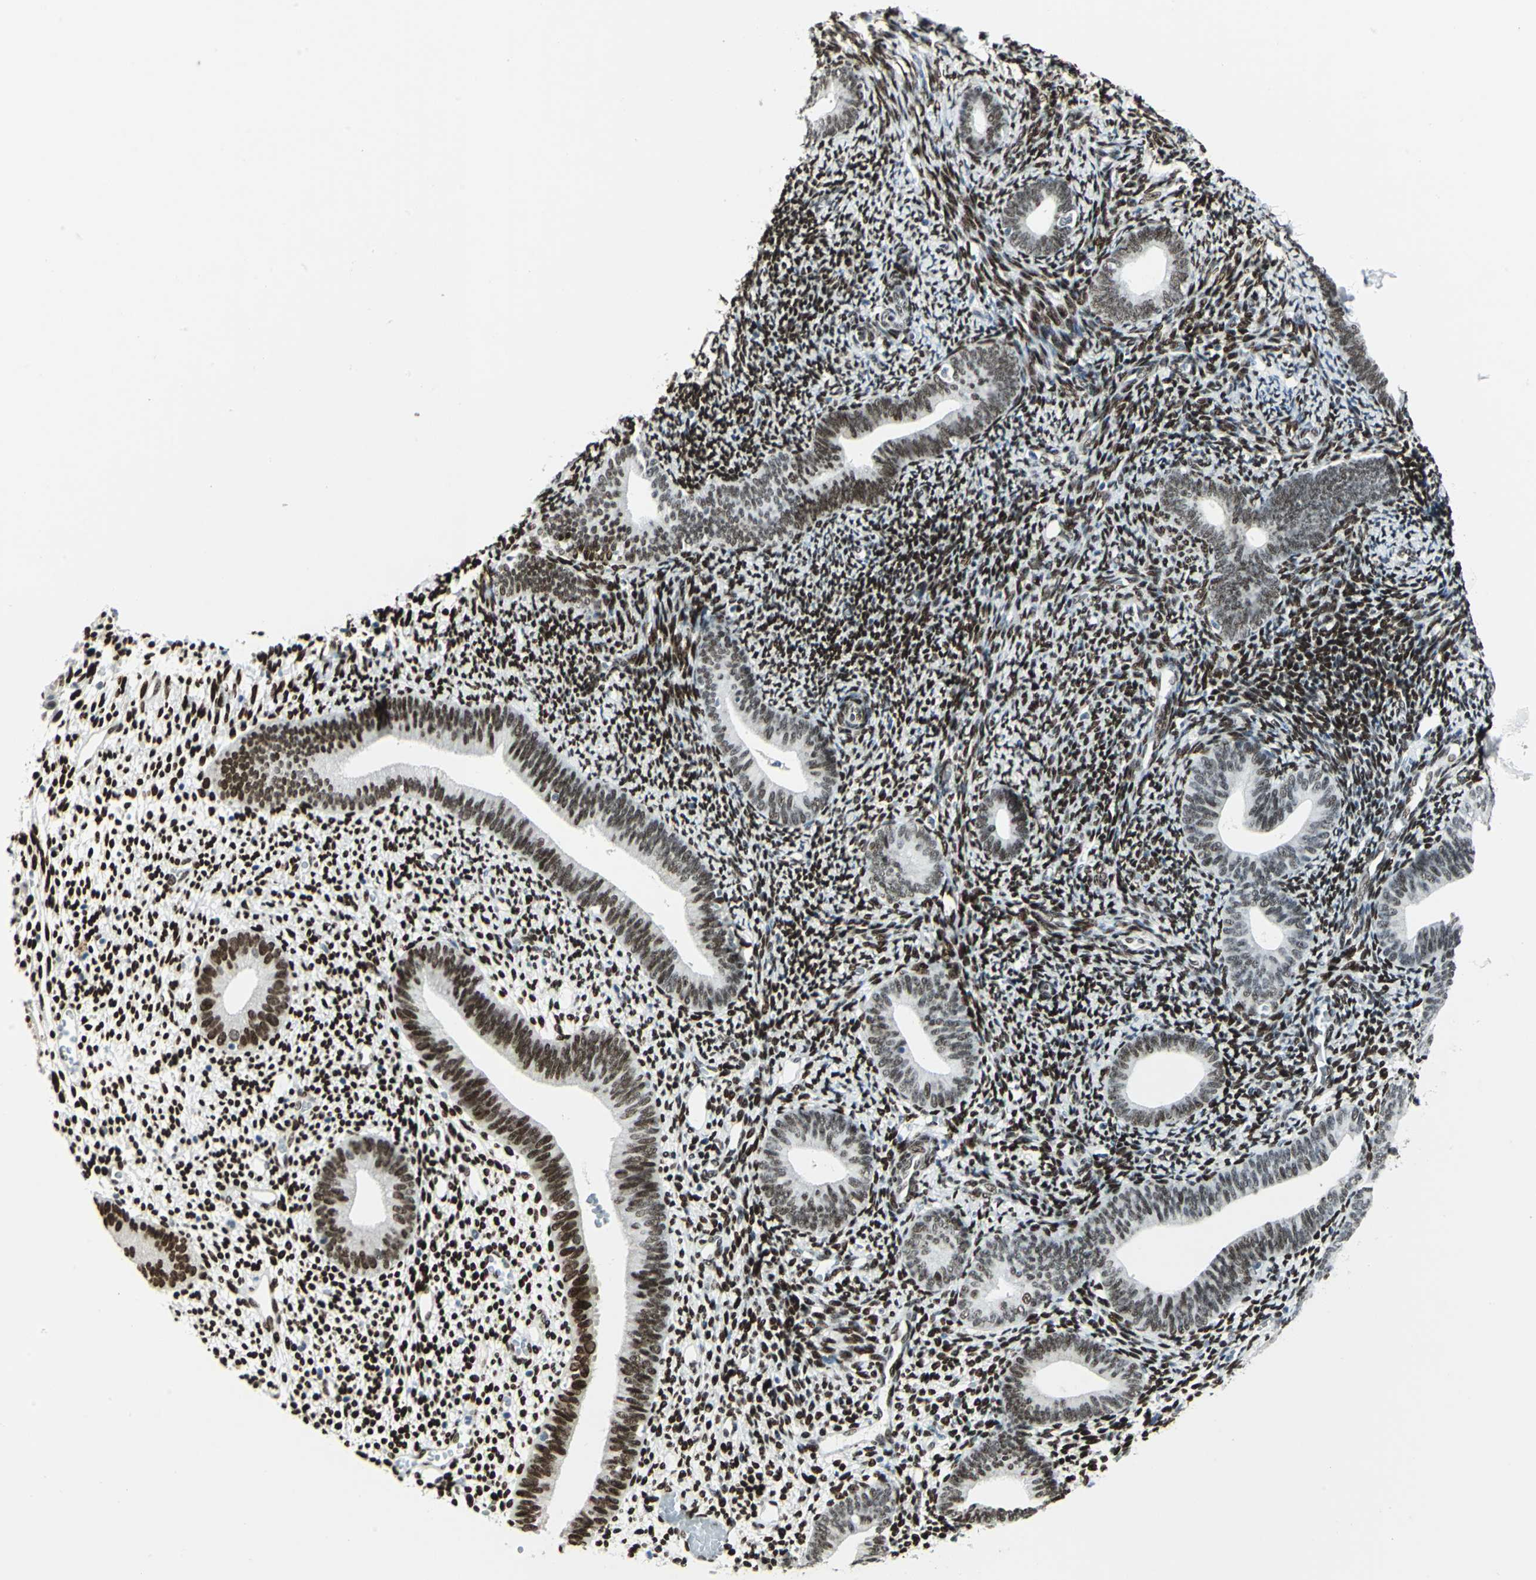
{"staining": {"intensity": "strong", "quantity": ">75%", "location": "nuclear"}, "tissue": "endometrium", "cell_type": "Cells in endometrial stroma", "image_type": "normal", "snomed": [{"axis": "morphology", "description": "Normal tissue, NOS"}, {"axis": "topography", "description": "Smooth muscle"}, {"axis": "topography", "description": "Endometrium"}], "caption": "Protein analysis of unremarkable endometrium shows strong nuclear expression in approximately >75% of cells in endometrial stroma. (IHC, brightfield microscopy, high magnification).", "gene": "MEIS2", "patient": {"sex": "female", "age": 57}}